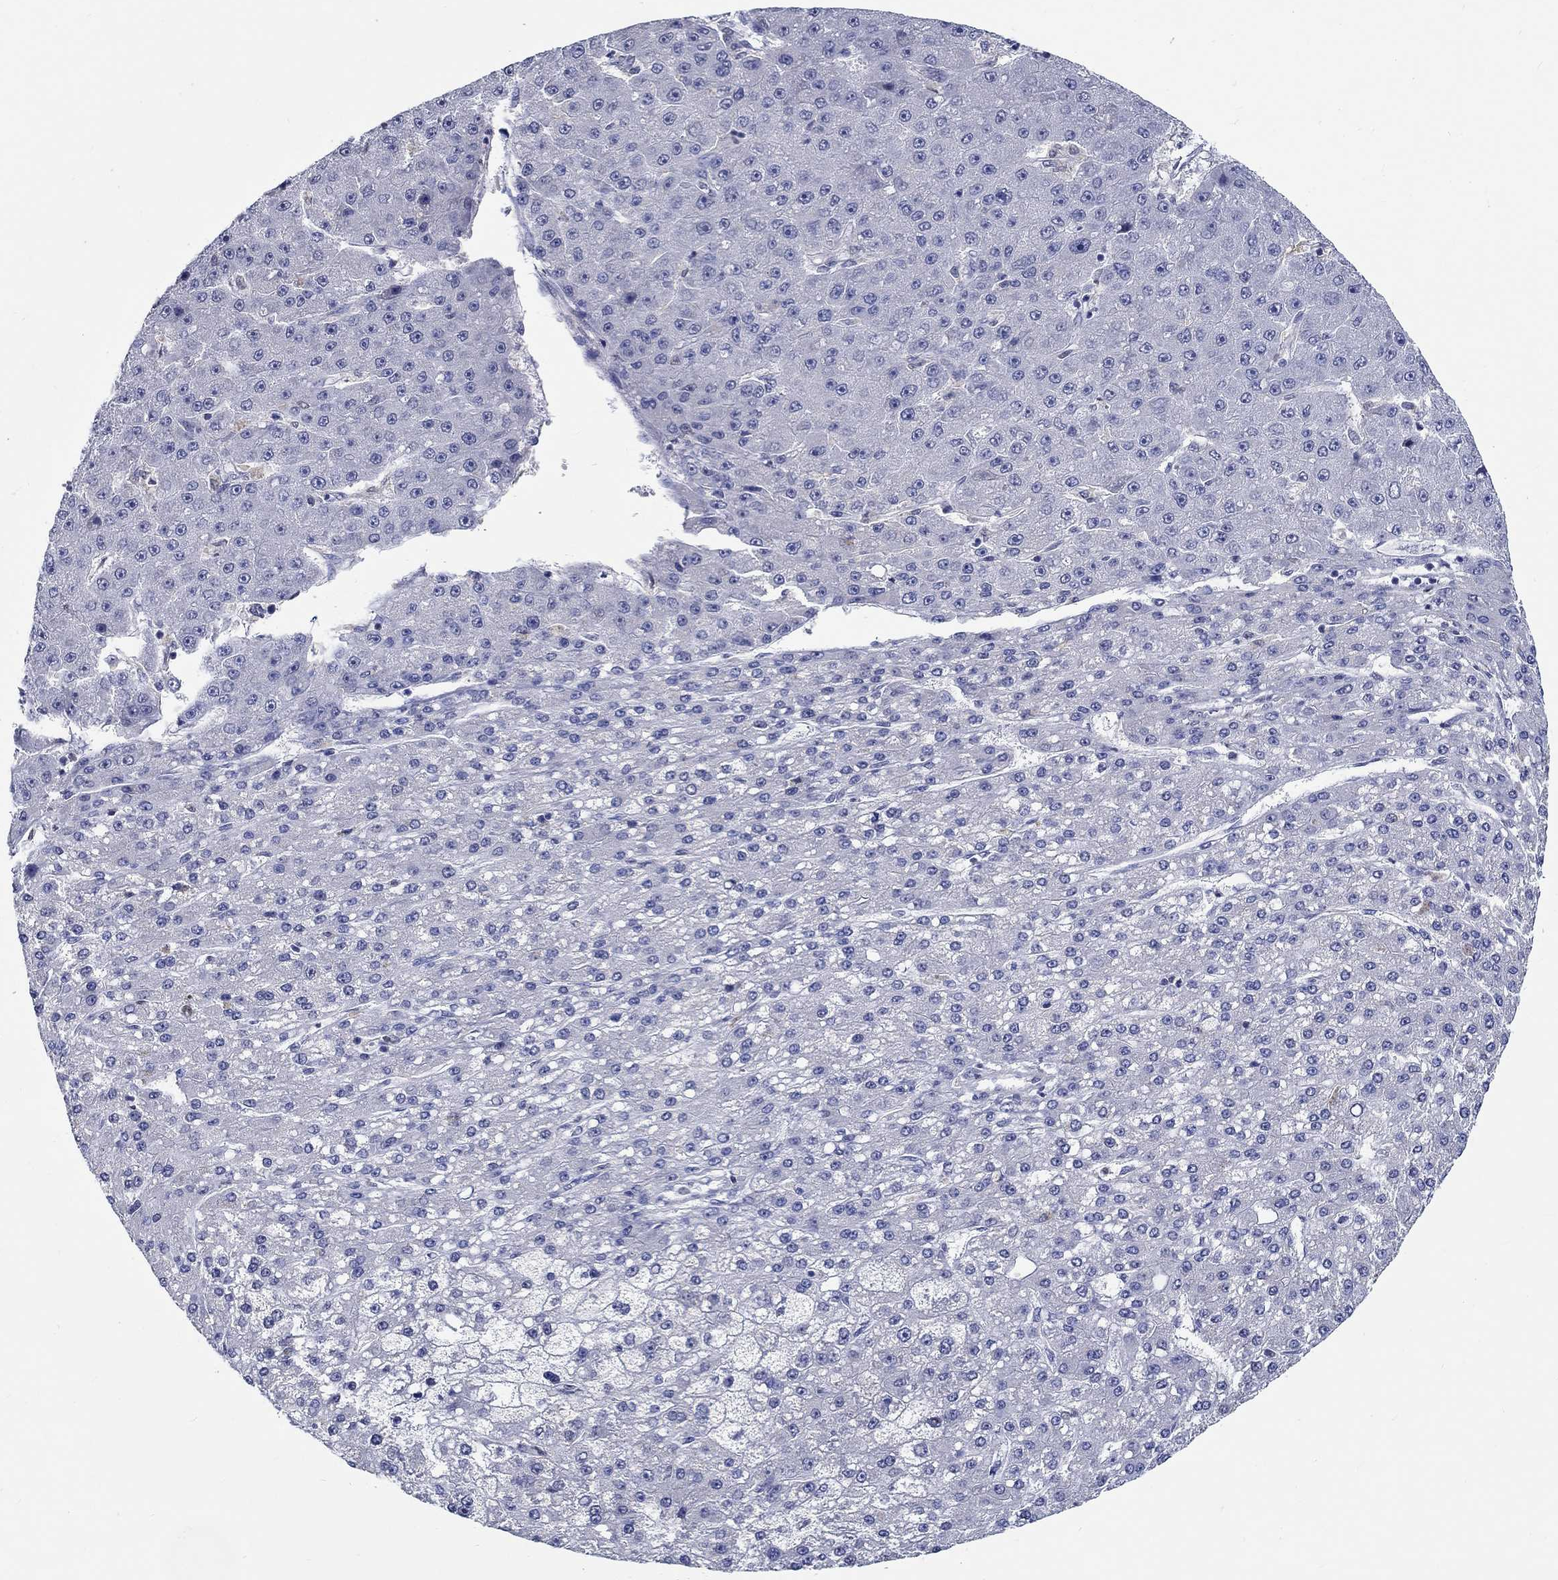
{"staining": {"intensity": "negative", "quantity": "none", "location": "none"}, "tissue": "liver cancer", "cell_type": "Tumor cells", "image_type": "cancer", "snomed": [{"axis": "morphology", "description": "Carcinoma, Hepatocellular, NOS"}, {"axis": "topography", "description": "Liver"}], "caption": "The micrograph exhibits no staining of tumor cells in liver hepatocellular carcinoma.", "gene": "PDE1B", "patient": {"sex": "male", "age": 67}}